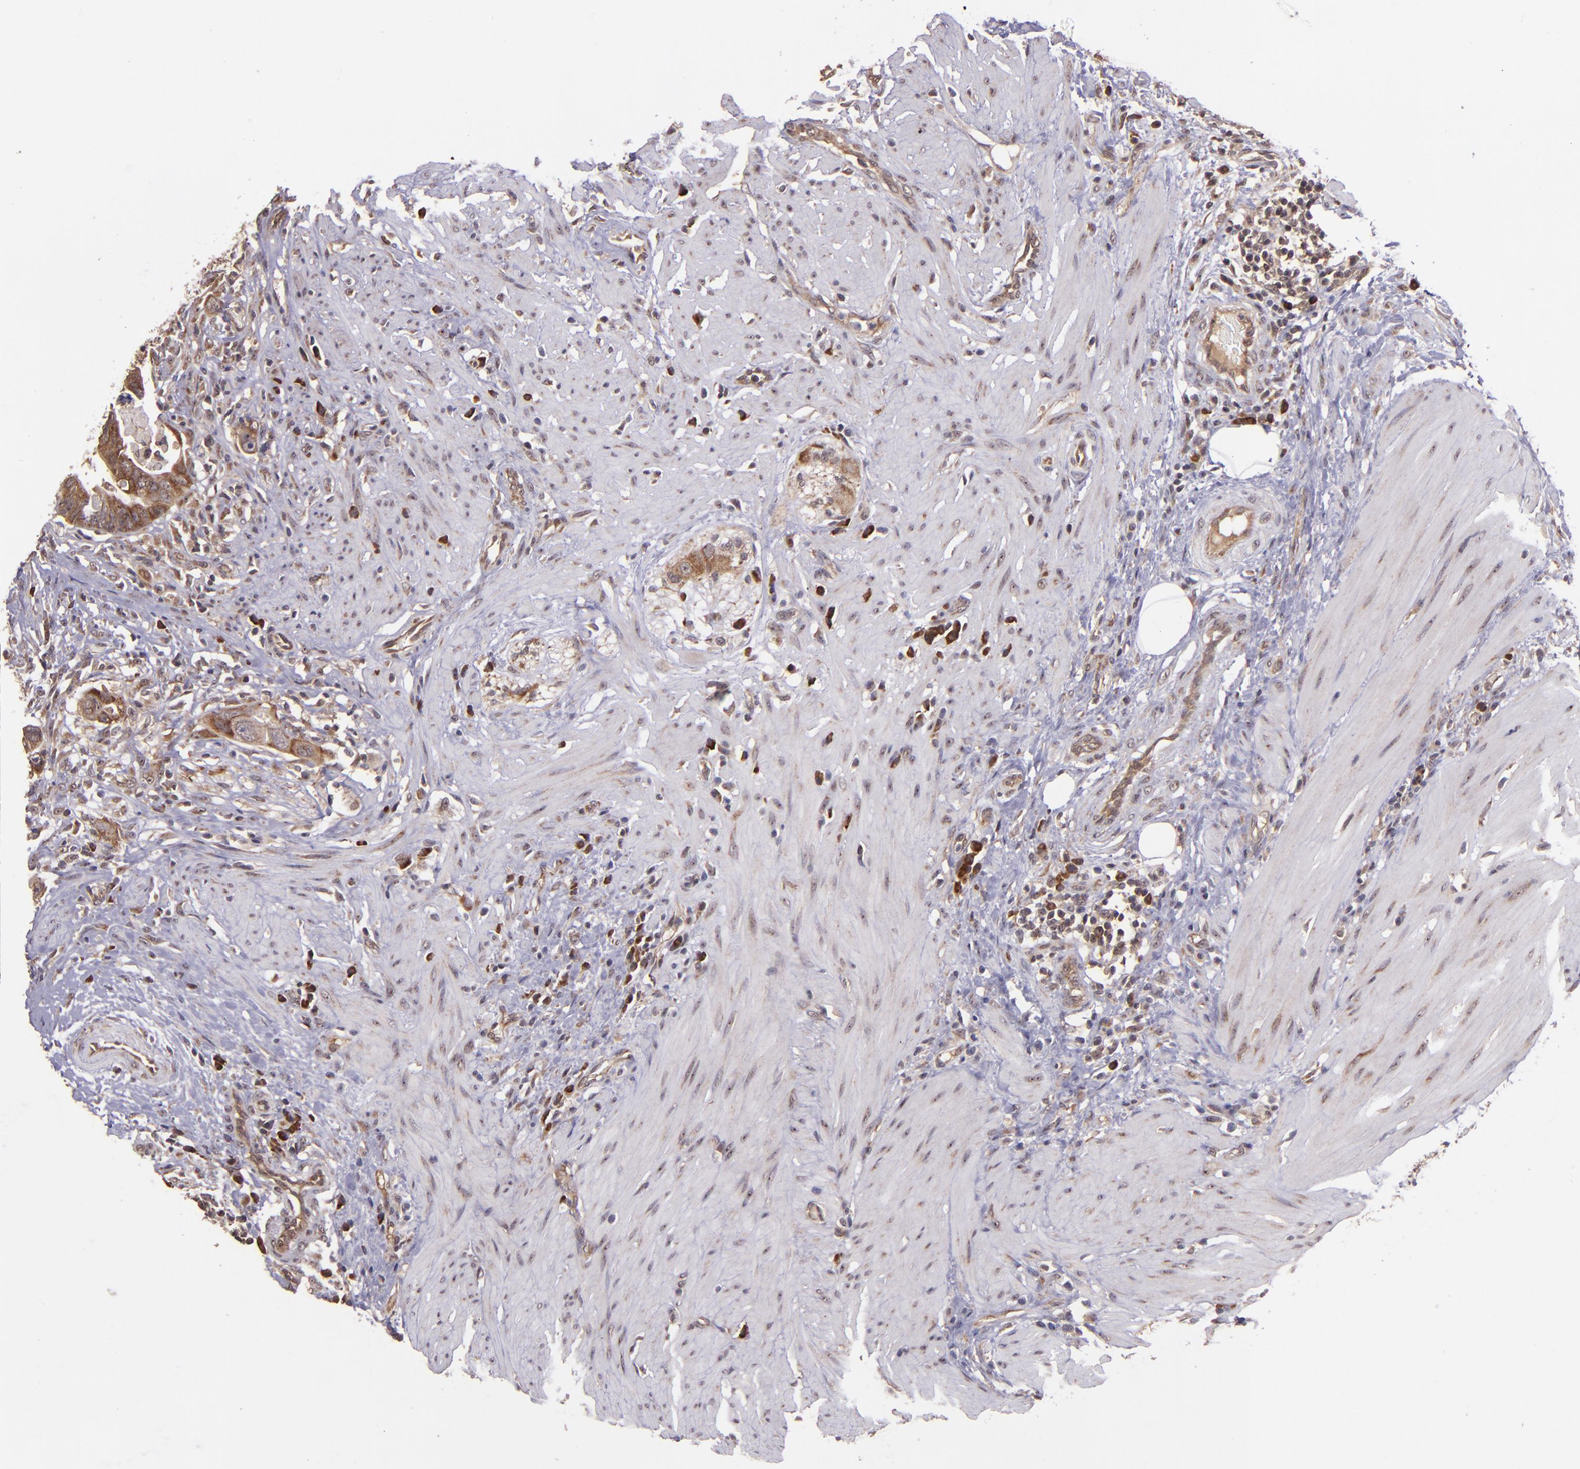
{"staining": {"intensity": "strong", "quantity": ">75%", "location": "cytoplasmic/membranous"}, "tissue": "colorectal cancer", "cell_type": "Tumor cells", "image_type": "cancer", "snomed": [{"axis": "morphology", "description": "Adenocarcinoma, NOS"}, {"axis": "topography", "description": "Rectum"}], "caption": "Protein staining displays strong cytoplasmic/membranous expression in about >75% of tumor cells in colorectal cancer. The staining was performed using DAB, with brown indicating positive protein expression. Nuclei are stained blue with hematoxylin.", "gene": "USP51", "patient": {"sex": "male", "age": 53}}